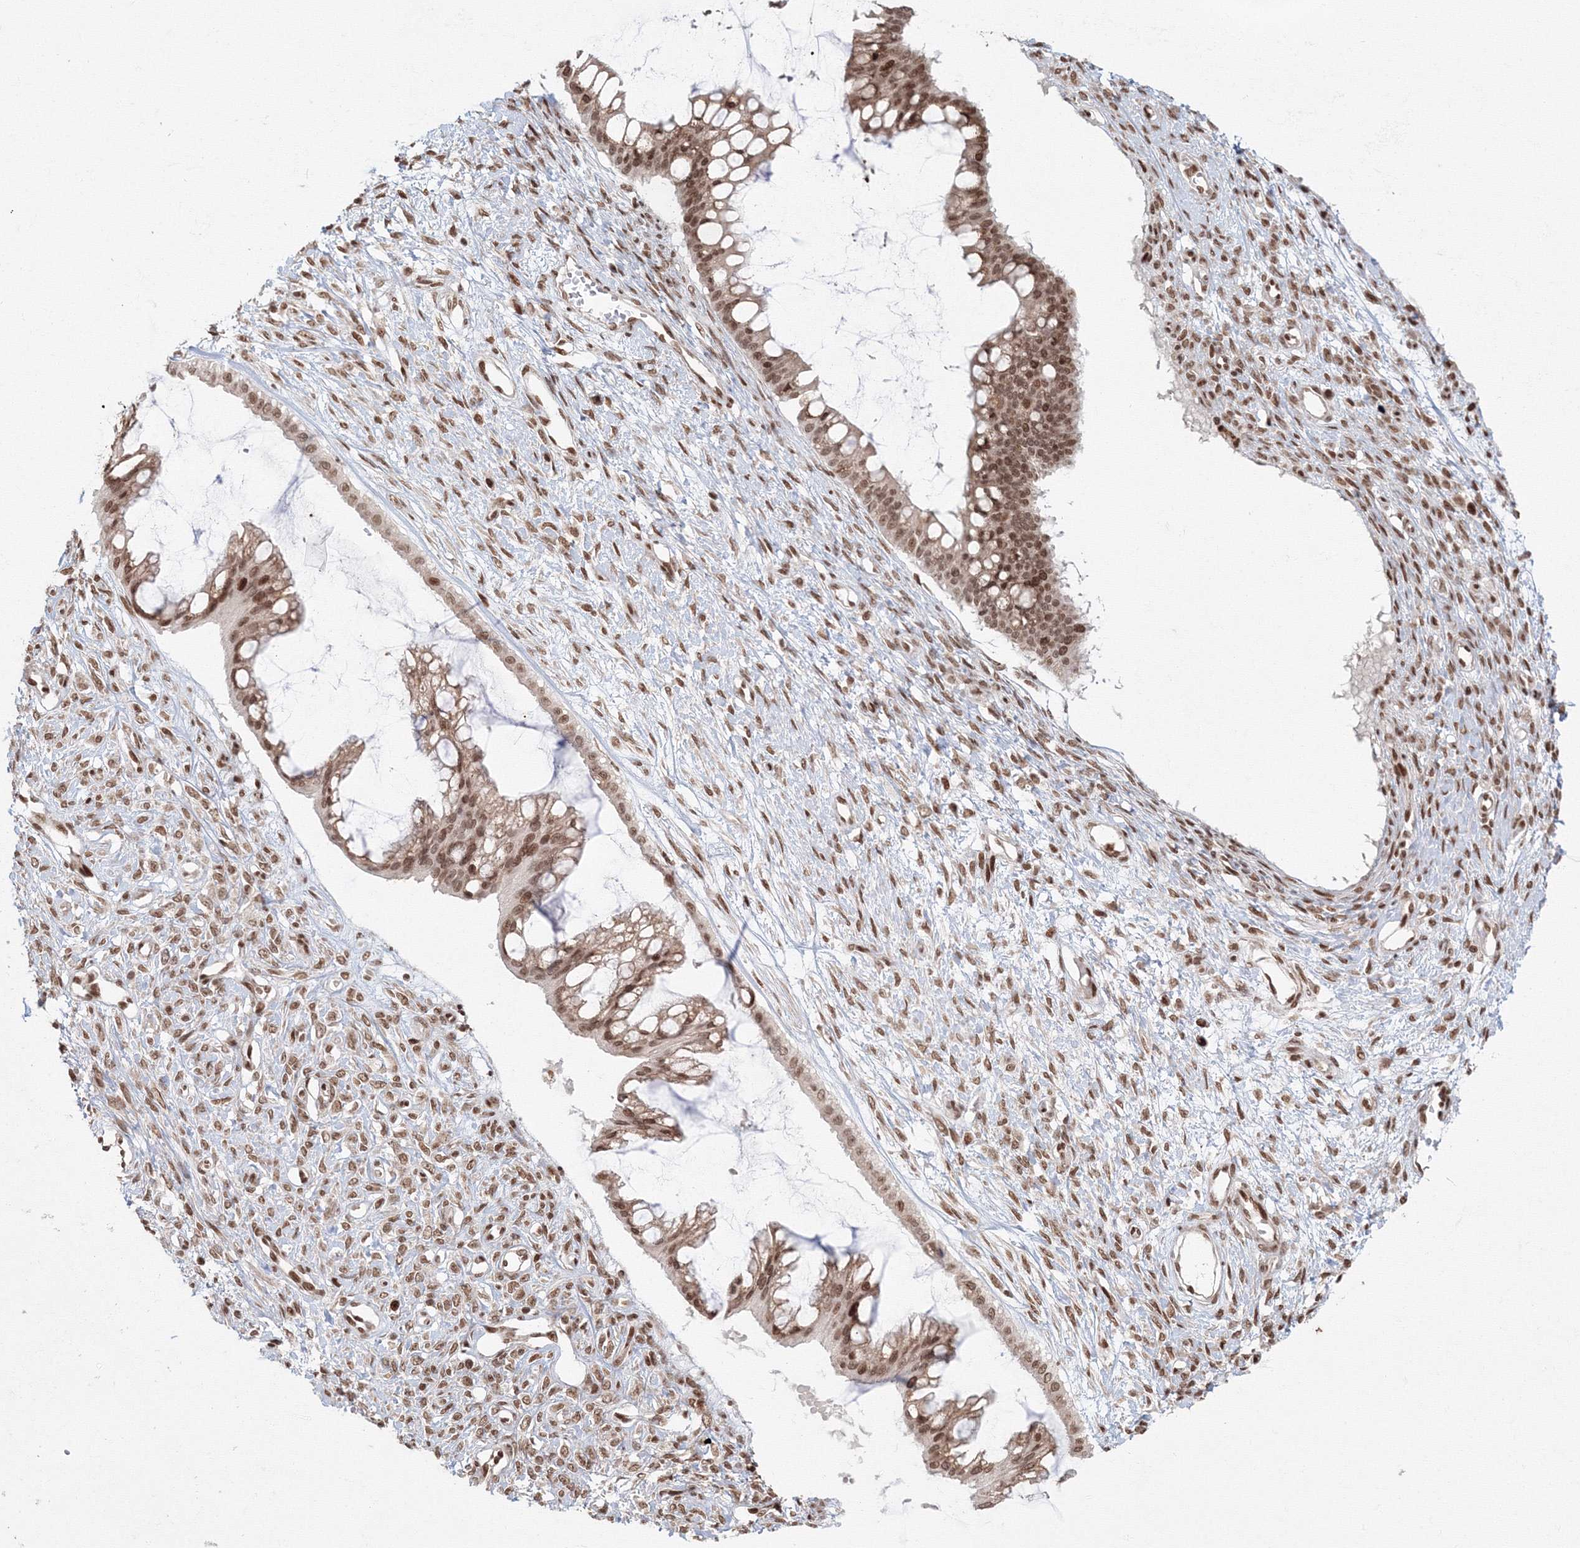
{"staining": {"intensity": "moderate", "quantity": ">75%", "location": "nuclear"}, "tissue": "ovarian cancer", "cell_type": "Tumor cells", "image_type": "cancer", "snomed": [{"axis": "morphology", "description": "Cystadenocarcinoma, mucinous, NOS"}, {"axis": "topography", "description": "Ovary"}], "caption": "Immunohistochemistry micrograph of human ovarian cancer (mucinous cystadenocarcinoma) stained for a protein (brown), which demonstrates medium levels of moderate nuclear staining in approximately >75% of tumor cells.", "gene": "KIF20A", "patient": {"sex": "female", "age": 73}}